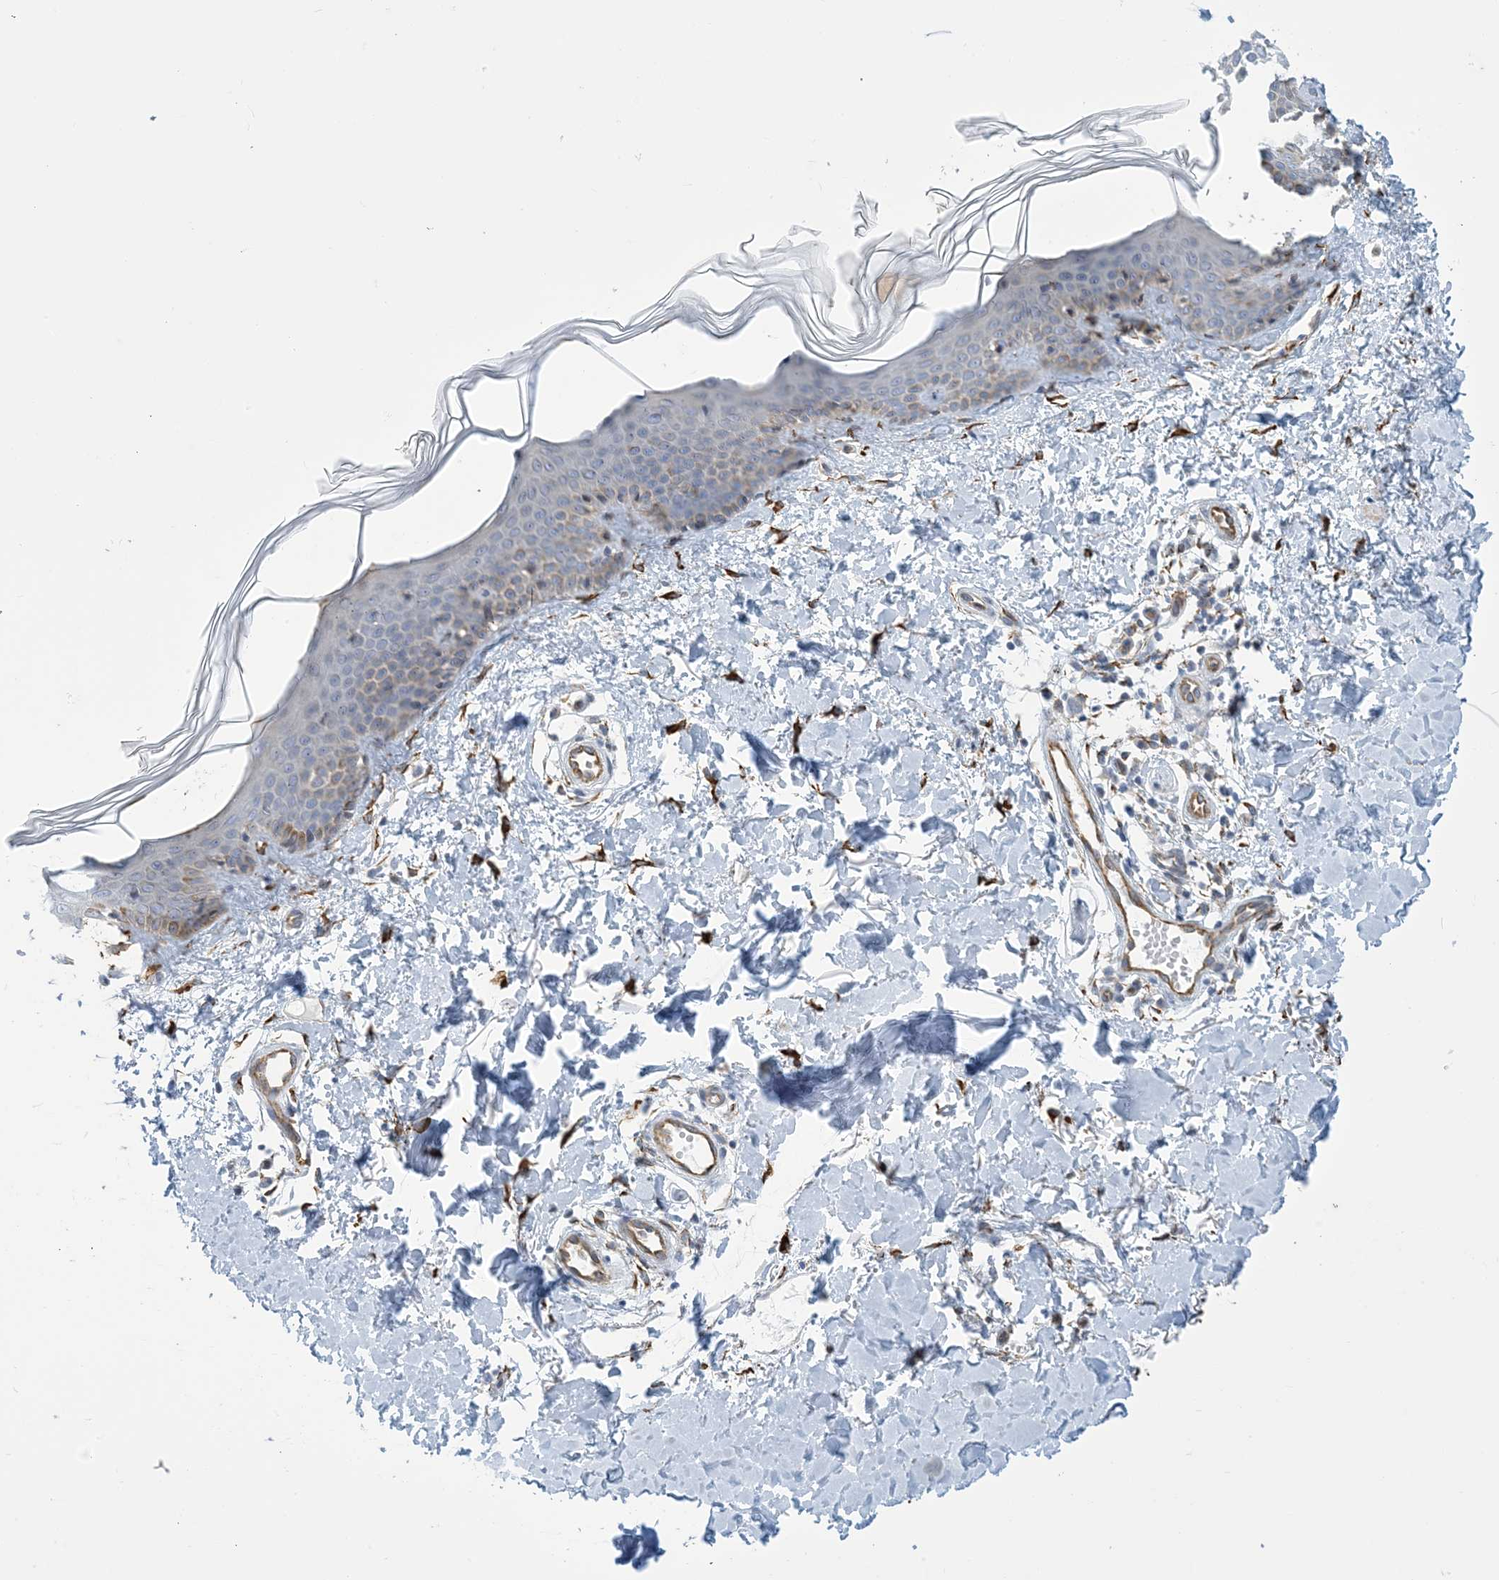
{"staining": {"intensity": "moderate", "quantity": "25%-75%", "location": "cytoplasmic/membranous"}, "tissue": "skin", "cell_type": "Fibroblasts", "image_type": "normal", "snomed": [{"axis": "morphology", "description": "Normal tissue, NOS"}, {"axis": "topography", "description": "Skin"}], "caption": "Skin stained with immunohistochemistry demonstrates moderate cytoplasmic/membranous expression in about 25%-75% of fibroblasts.", "gene": "CCDC14", "patient": {"sex": "male", "age": 37}}